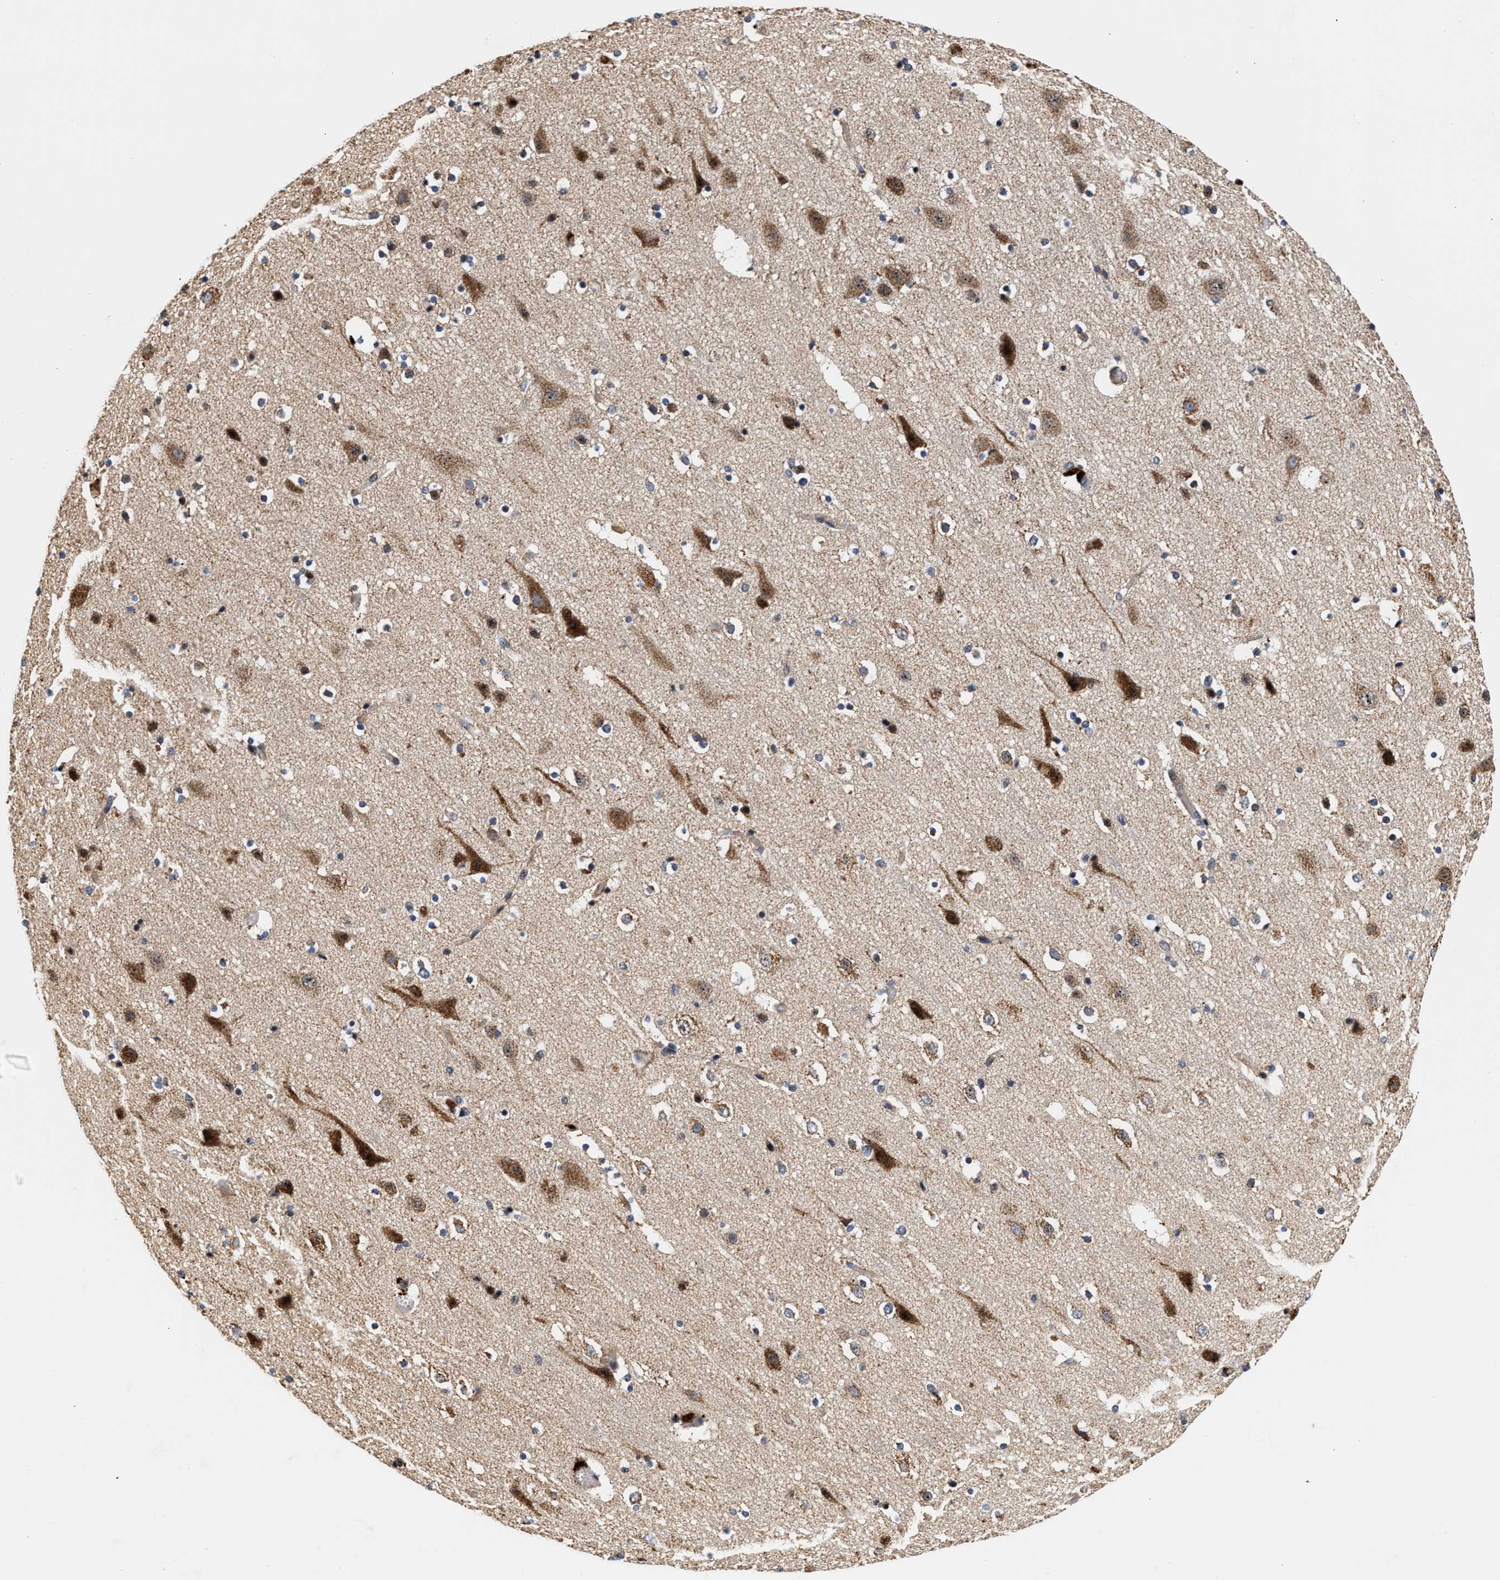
{"staining": {"intensity": "moderate", "quantity": ">75%", "location": "cytoplasmic/membranous"}, "tissue": "cerebral cortex", "cell_type": "Endothelial cells", "image_type": "normal", "snomed": [{"axis": "morphology", "description": "Normal tissue, NOS"}, {"axis": "topography", "description": "Cerebral cortex"}], "caption": "Human cerebral cortex stained for a protein (brown) exhibits moderate cytoplasmic/membranous positive staining in approximately >75% of endothelial cells.", "gene": "SGK1", "patient": {"sex": "male", "age": 45}}